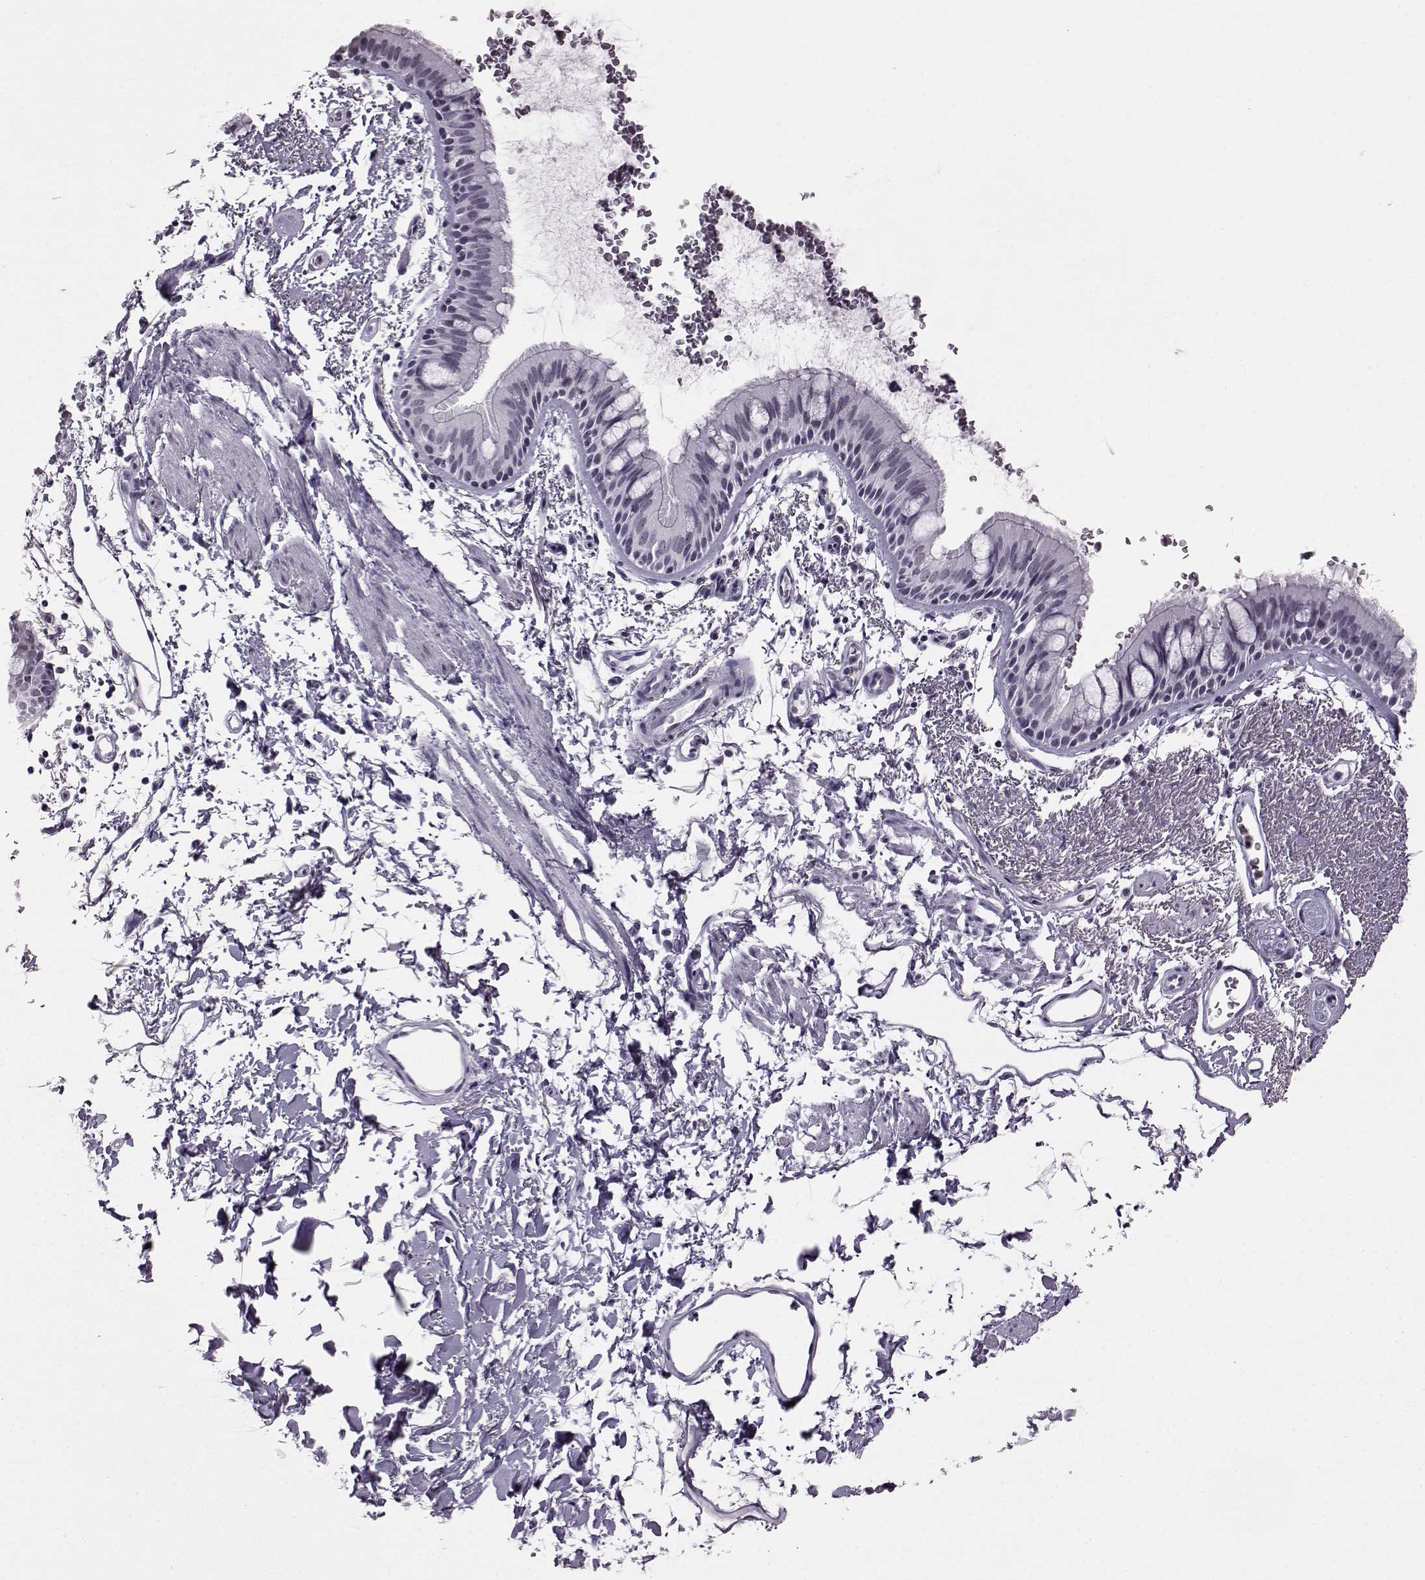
{"staining": {"intensity": "negative", "quantity": "none", "location": "none"}, "tissue": "bronchus", "cell_type": "Respiratory epithelial cells", "image_type": "normal", "snomed": [{"axis": "morphology", "description": "Normal tissue, NOS"}, {"axis": "topography", "description": "Lymph node"}, {"axis": "topography", "description": "Bronchus"}], "caption": "A micrograph of bronchus stained for a protein shows no brown staining in respiratory epithelial cells.", "gene": "ADGRG2", "patient": {"sex": "female", "age": 70}}